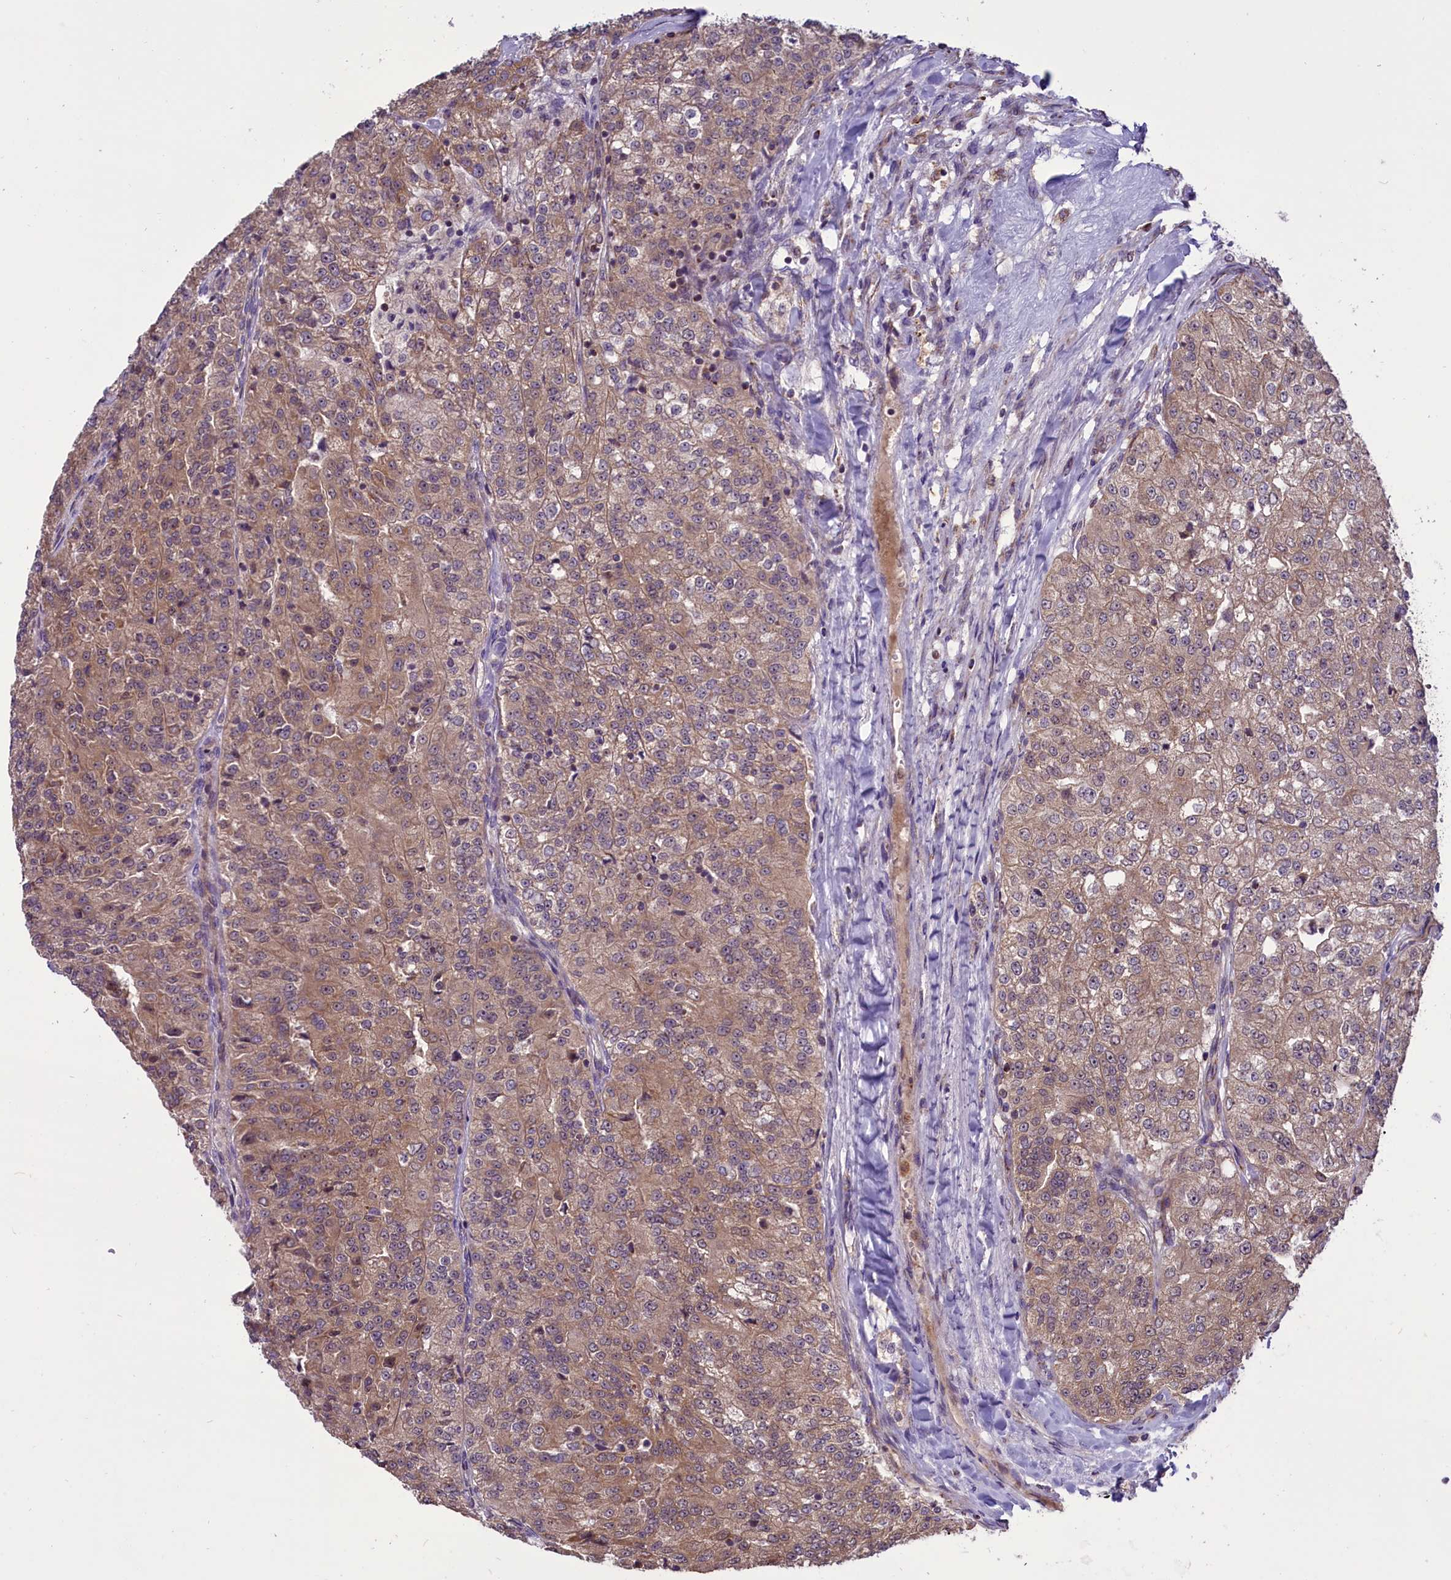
{"staining": {"intensity": "moderate", "quantity": ">75%", "location": "cytoplasmic/membranous"}, "tissue": "renal cancer", "cell_type": "Tumor cells", "image_type": "cancer", "snomed": [{"axis": "morphology", "description": "Adenocarcinoma, NOS"}, {"axis": "topography", "description": "Kidney"}], "caption": "Moderate cytoplasmic/membranous positivity for a protein is appreciated in approximately >75% of tumor cells of renal cancer using IHC.", "gene": "GLRX5", "patient": {"sex": "female", "age": 63}}